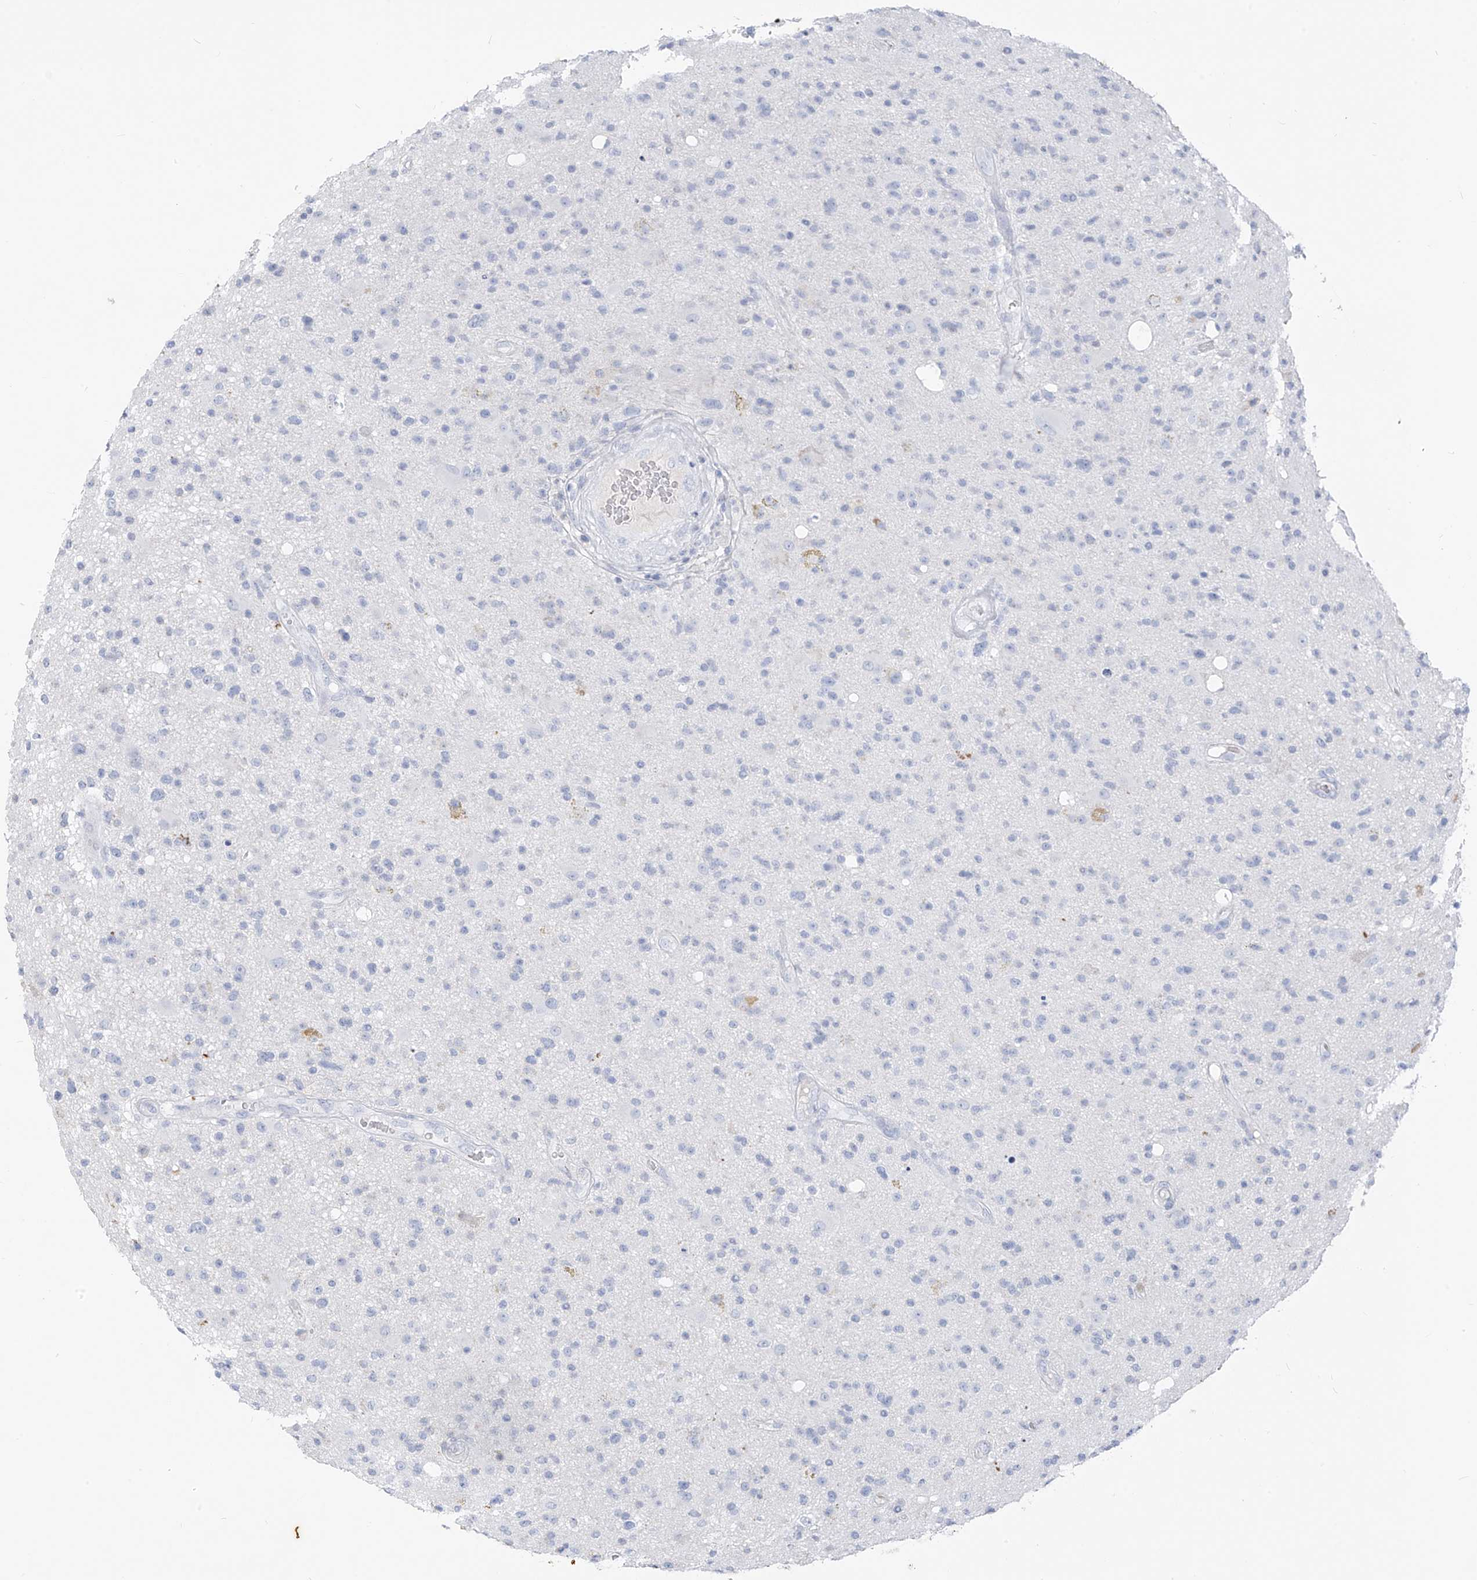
{"staining": {"intensity": "negative", "quantity": "none", "location": "none"}, "tissue": "glioma", "cell_type": "Tumor cells", "image_type": "cancer", "snomed": [{"axis": "morphology", "description": "Glioma, malignant, High grade"}, {"axis": "topography", "description": "Brain"}], "caption": "There is no significant expression in tumor cells of glioma. (DAB (3,3'-diaminobenzidine) immunohistochemistry with hematoxylin counter stain).", "gene": "CX3CR1", "patient": {"sex": "male", "age": 33}}